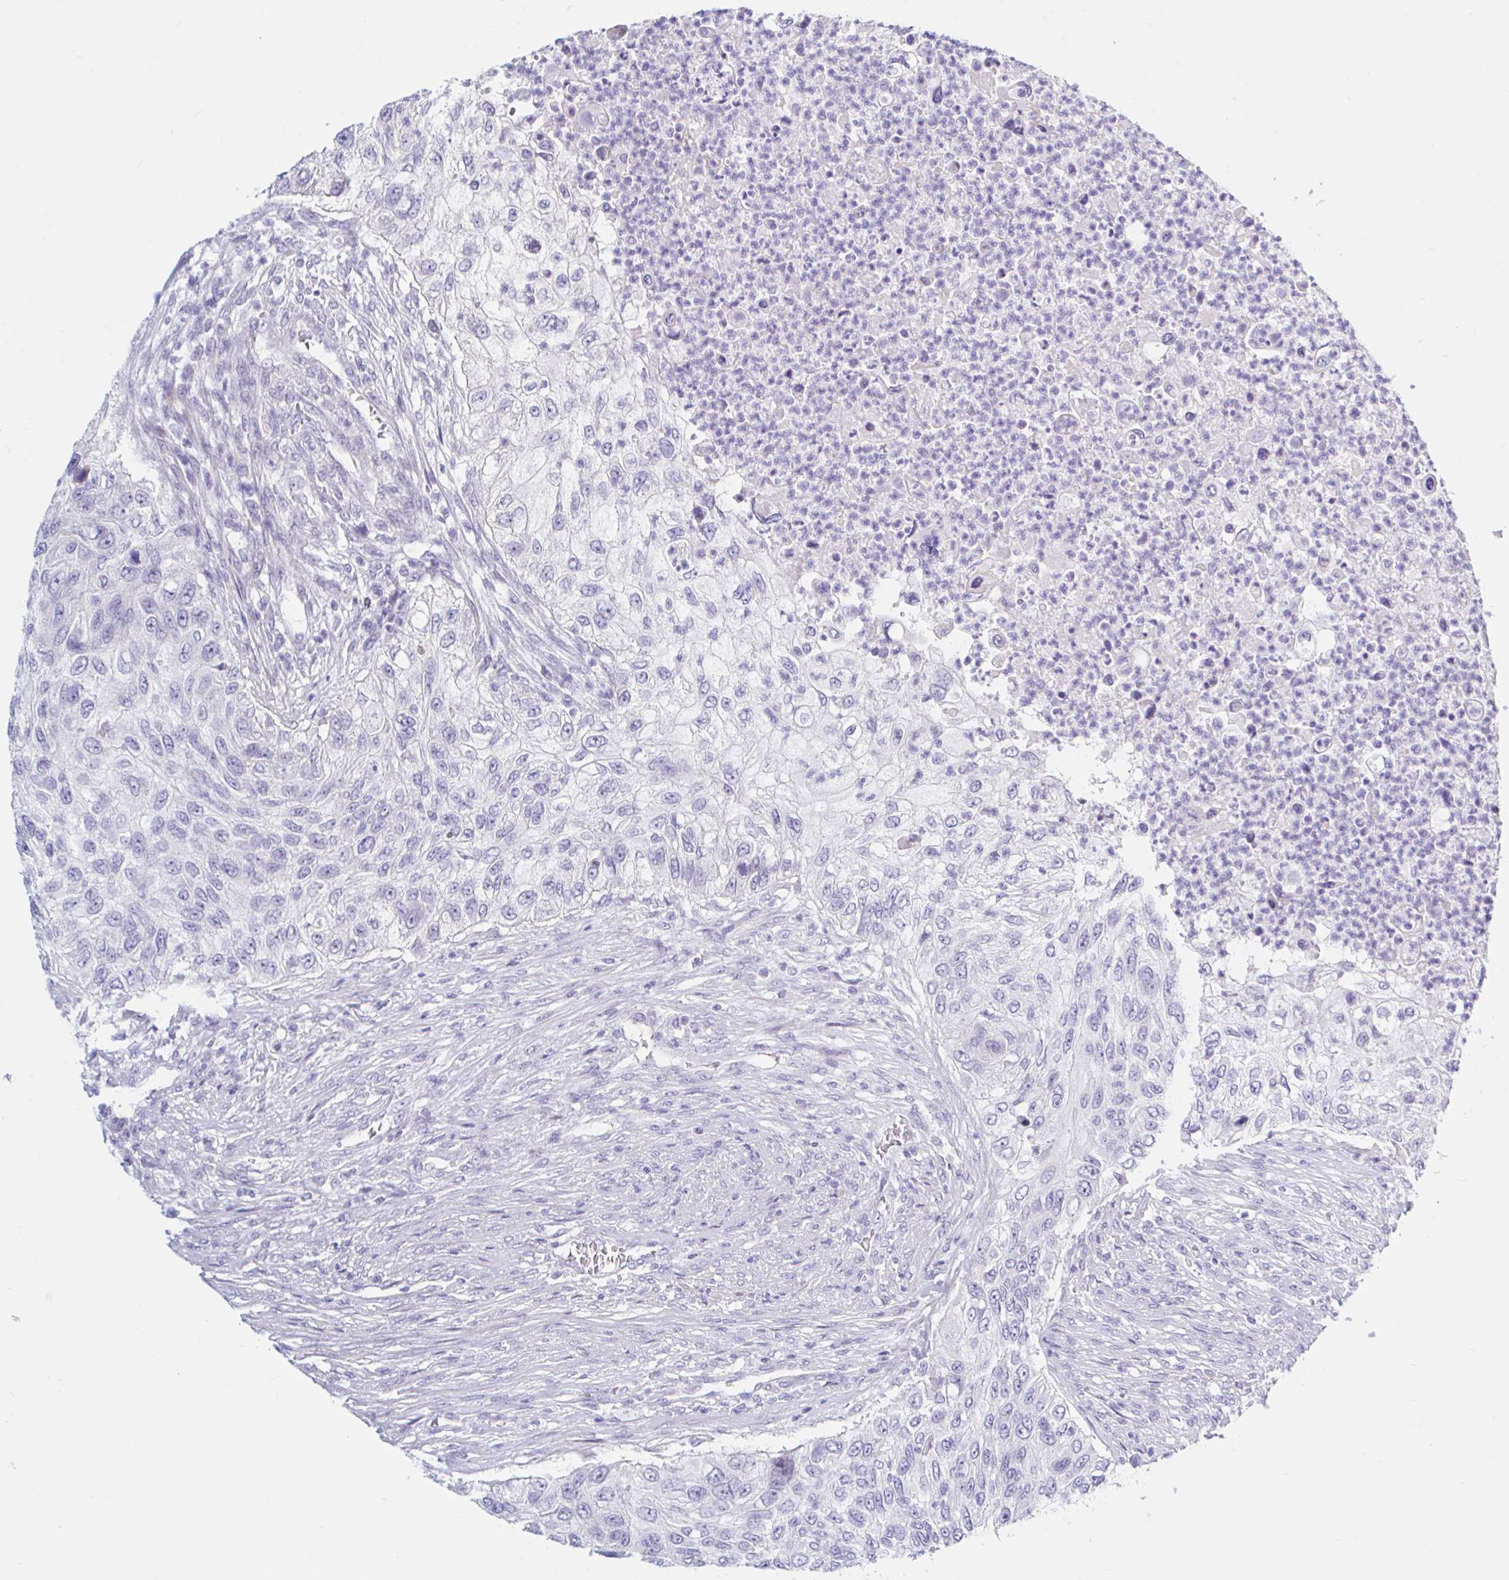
{"staining": {"intensity": "negative", "quantity": "none", "location": "none"}, "tissue": "urothelial cancer", "cell_type": "Tumor cells", "image_type": "cancer", "snomed": [{"axis": "morphology", "description": "Urothelial carcinoma, High grade"}, {"axis": "topography", "description": "Urinary bladder"}], "caption": "There is no significant expression in tumor cells of urothelial cancer. (Immunohistochemistry, brightfield microscopy, high magnification).", "gene": "NBPF3", "patient": {"sex": "female", "age": 60}}